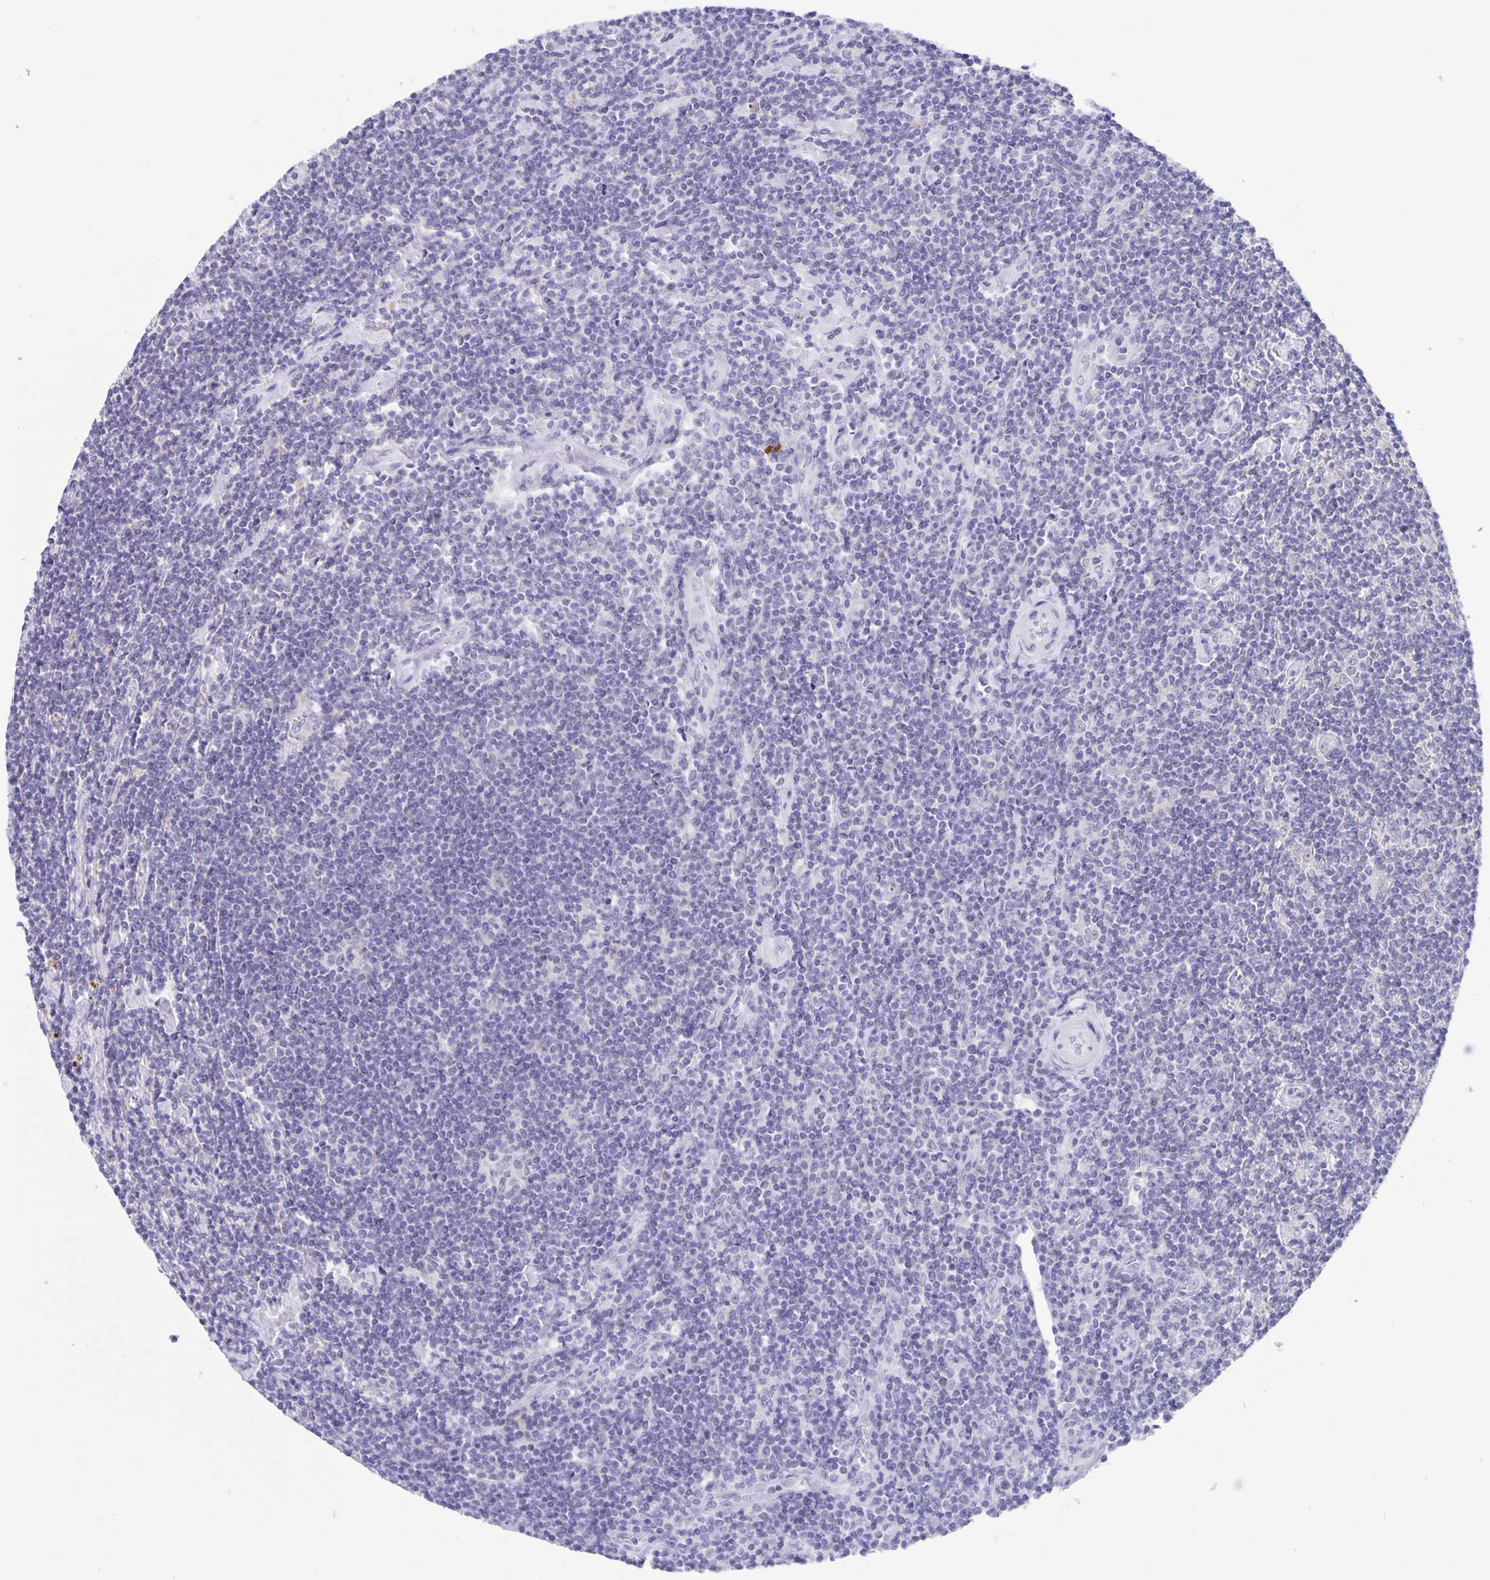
{"staining": {"intensity": "negative", "quantity": "none", "location": "none"}, "tissue": "lymphoma", "cell_type": "Tumor cells", "image_type": "cancer", "snomed": [{"axis": "morphology", "description": "Hodgkin's disease, NOS"}, {"axis": "topography", "description": "Lymph node"}], "caption": "Tumor cells show no significant protein staining in lymphoma.", "gene": "ERMN", "patient": {"sex": "male", "age": 40}}